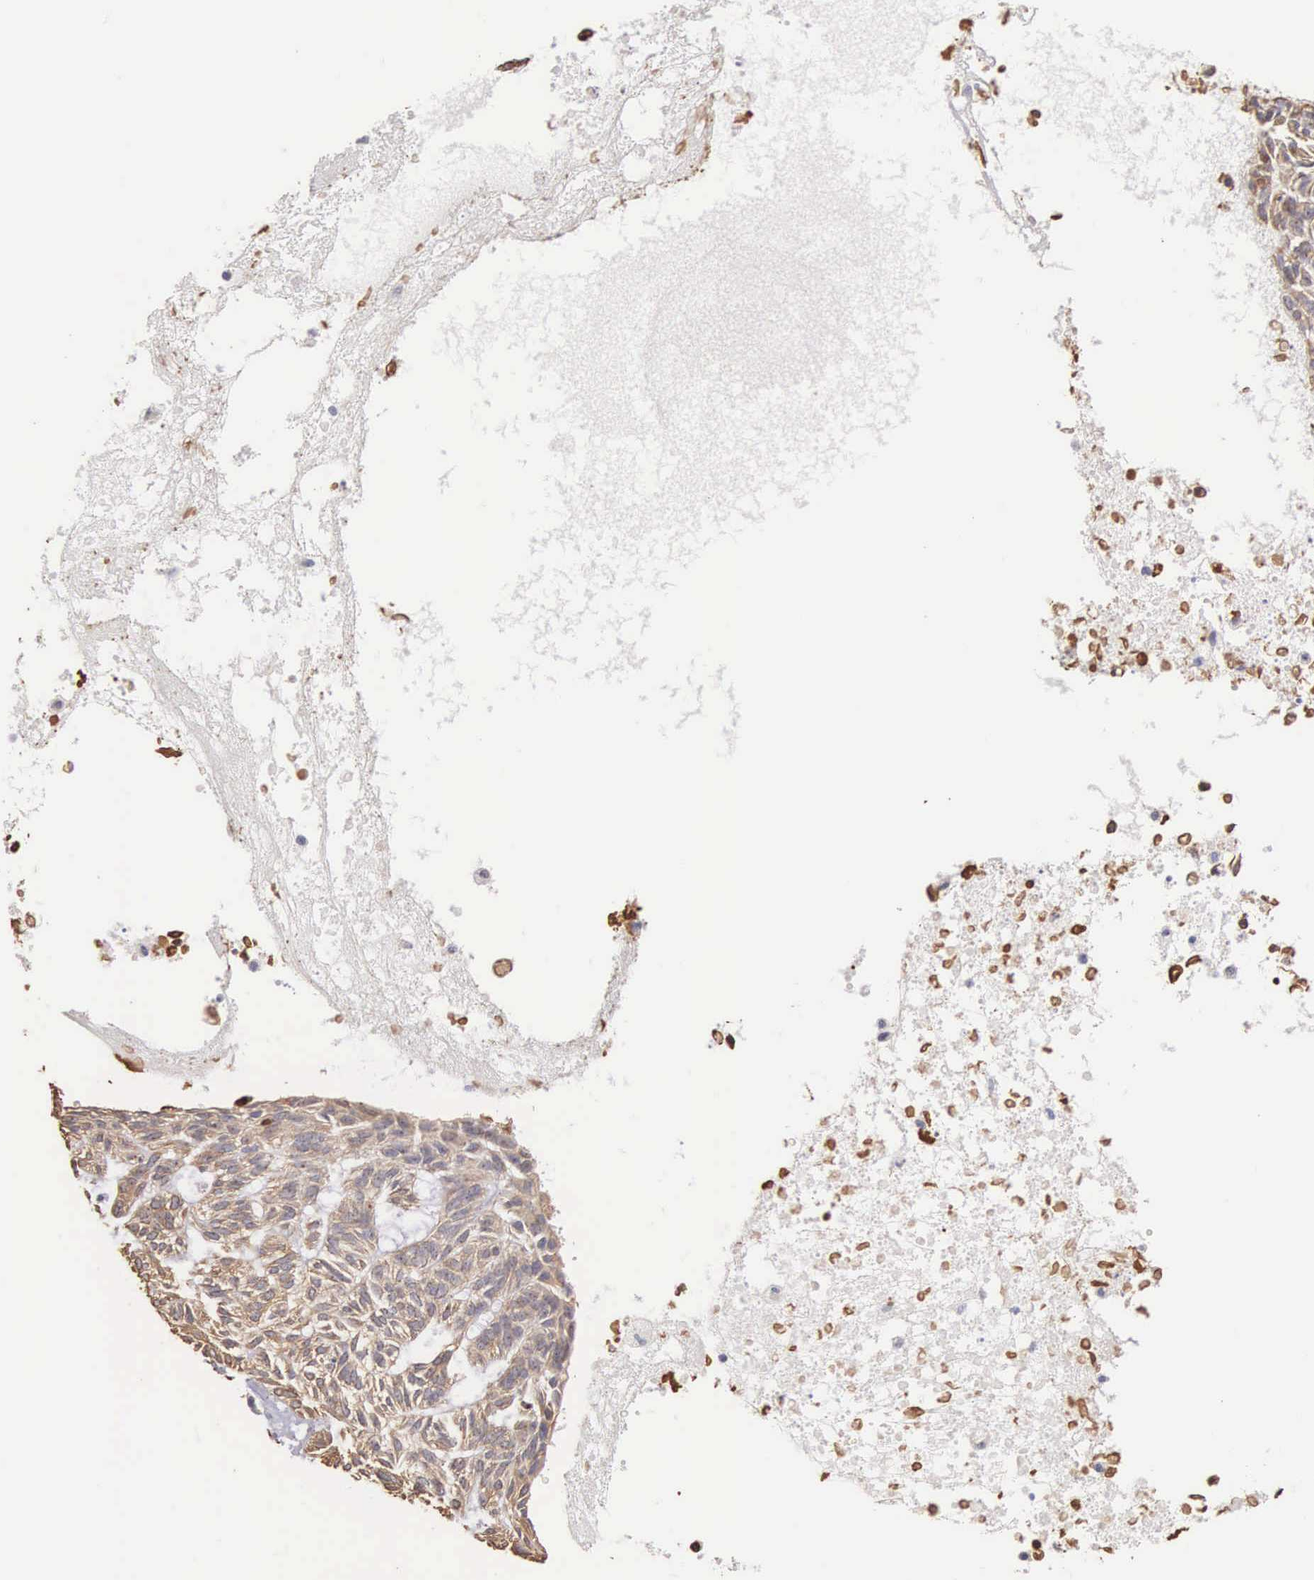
{"staining": {"intensity": "weak", "quantity": ">75%", "location": "cytoplasmic/membranous"}, "tissue": "skin cancer", "cell_type": "Tumor cells", "image_type": "cancer", "snomed": [{"axis": "morphology", "description": "Basal cell carcinoma"}, {"axis": "topography", "description": "Skin"}], "caption": "Skin basal cell carcinoma stained with a brown dye reveals weak cytoplasmic/membranous positive positivity in approximately >75% of tumor cells.", "gene": "PIR", "patient": {"sex": "male", "age": 75}}